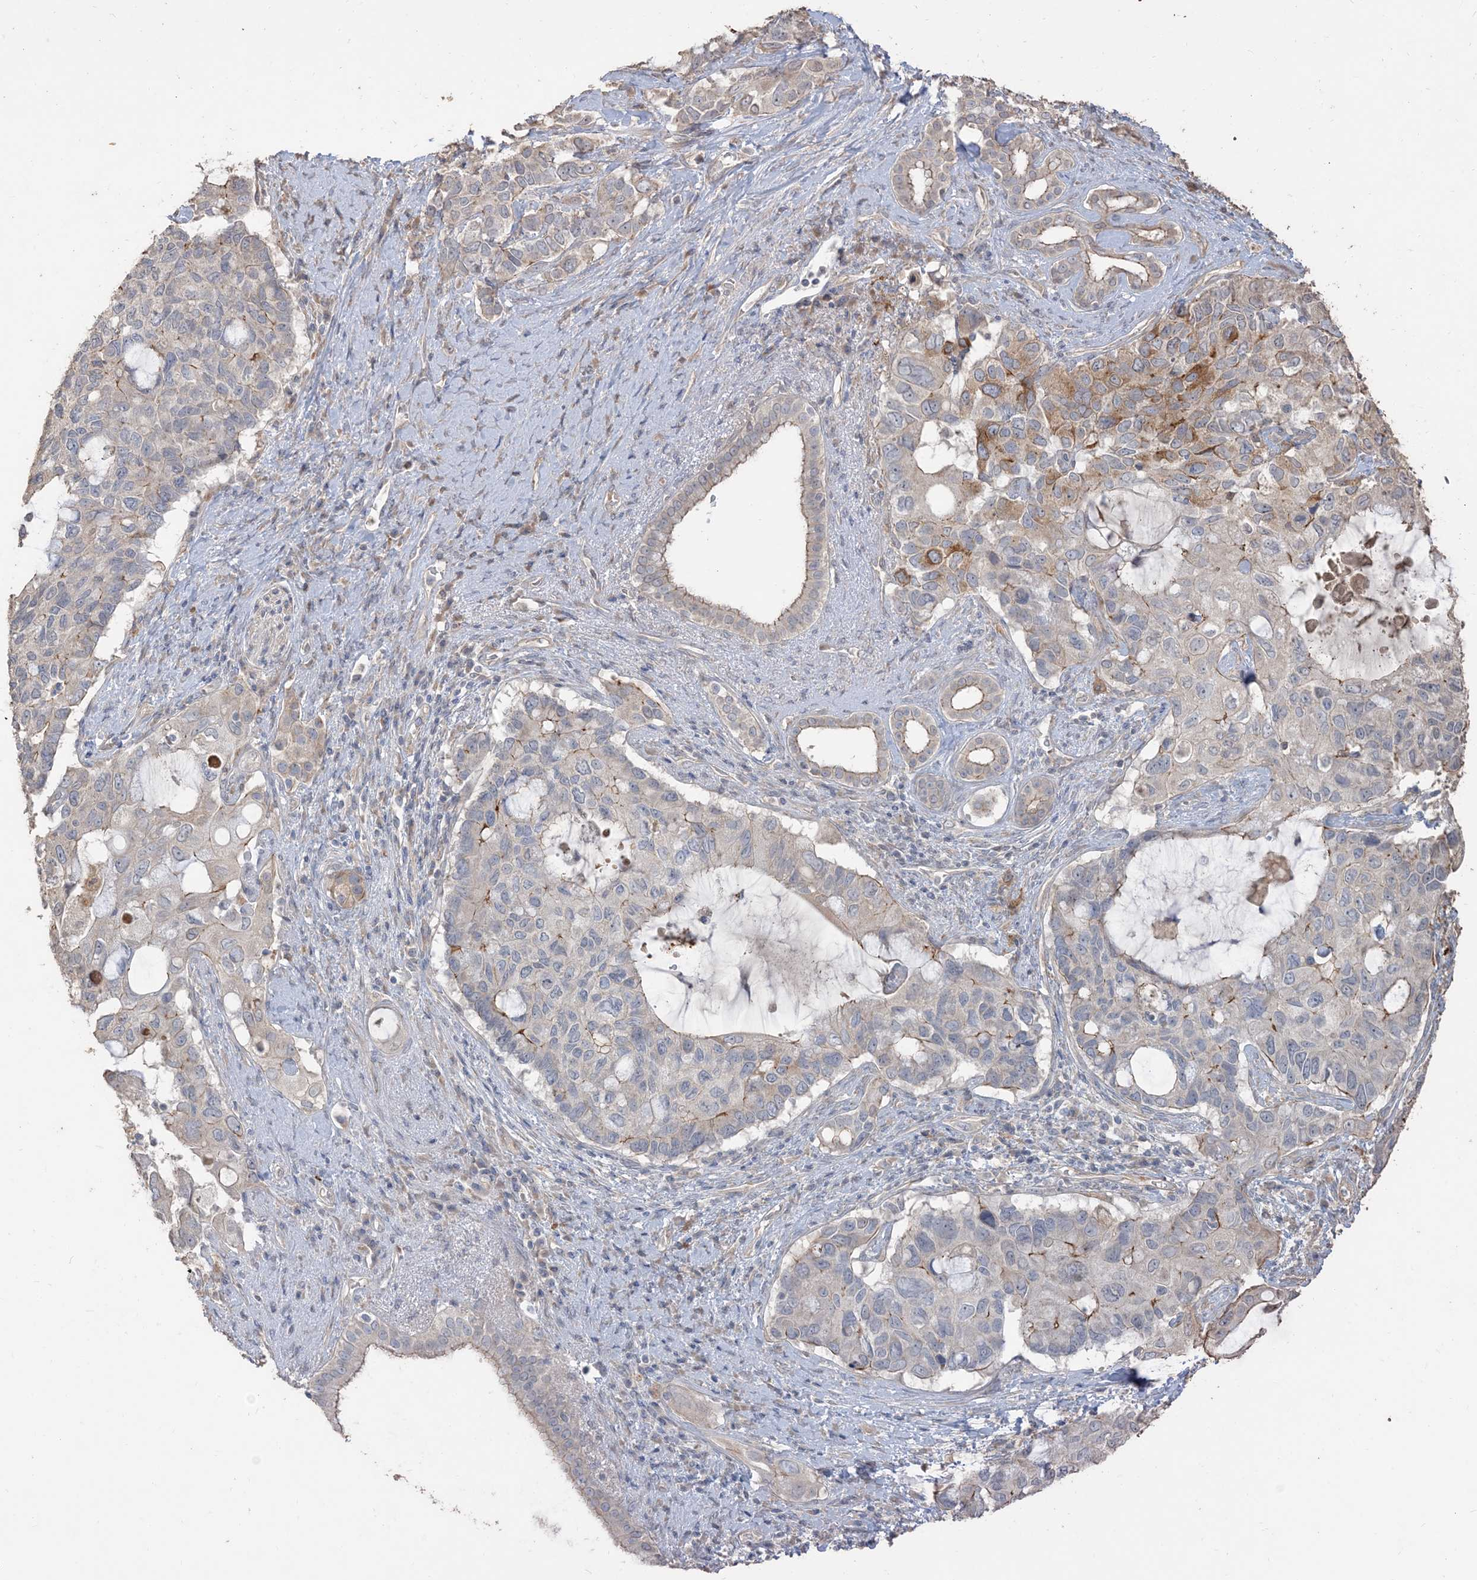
{"staining": {"intensity": "moderate", "quantity": "<25%", "location": "cytoplasmic/membranous"}, "tissue": "pancreatic cancer", "cell_type": "Tumor cells", "image_type": "cancer", "snomed": [{"axis": "morphology", "description": "Adenocarcinoma, NOS"}, {"axis": "topography", "description": "Pancreas"}], "caption": "A brown stain highlights moderate cytoplasmic/membranous staining of a protein in human pancreatic cancer (adenocarcinoma) tumor cells.", "gene": "RNF175", "patient": {"sex": "female", "age": 56}}